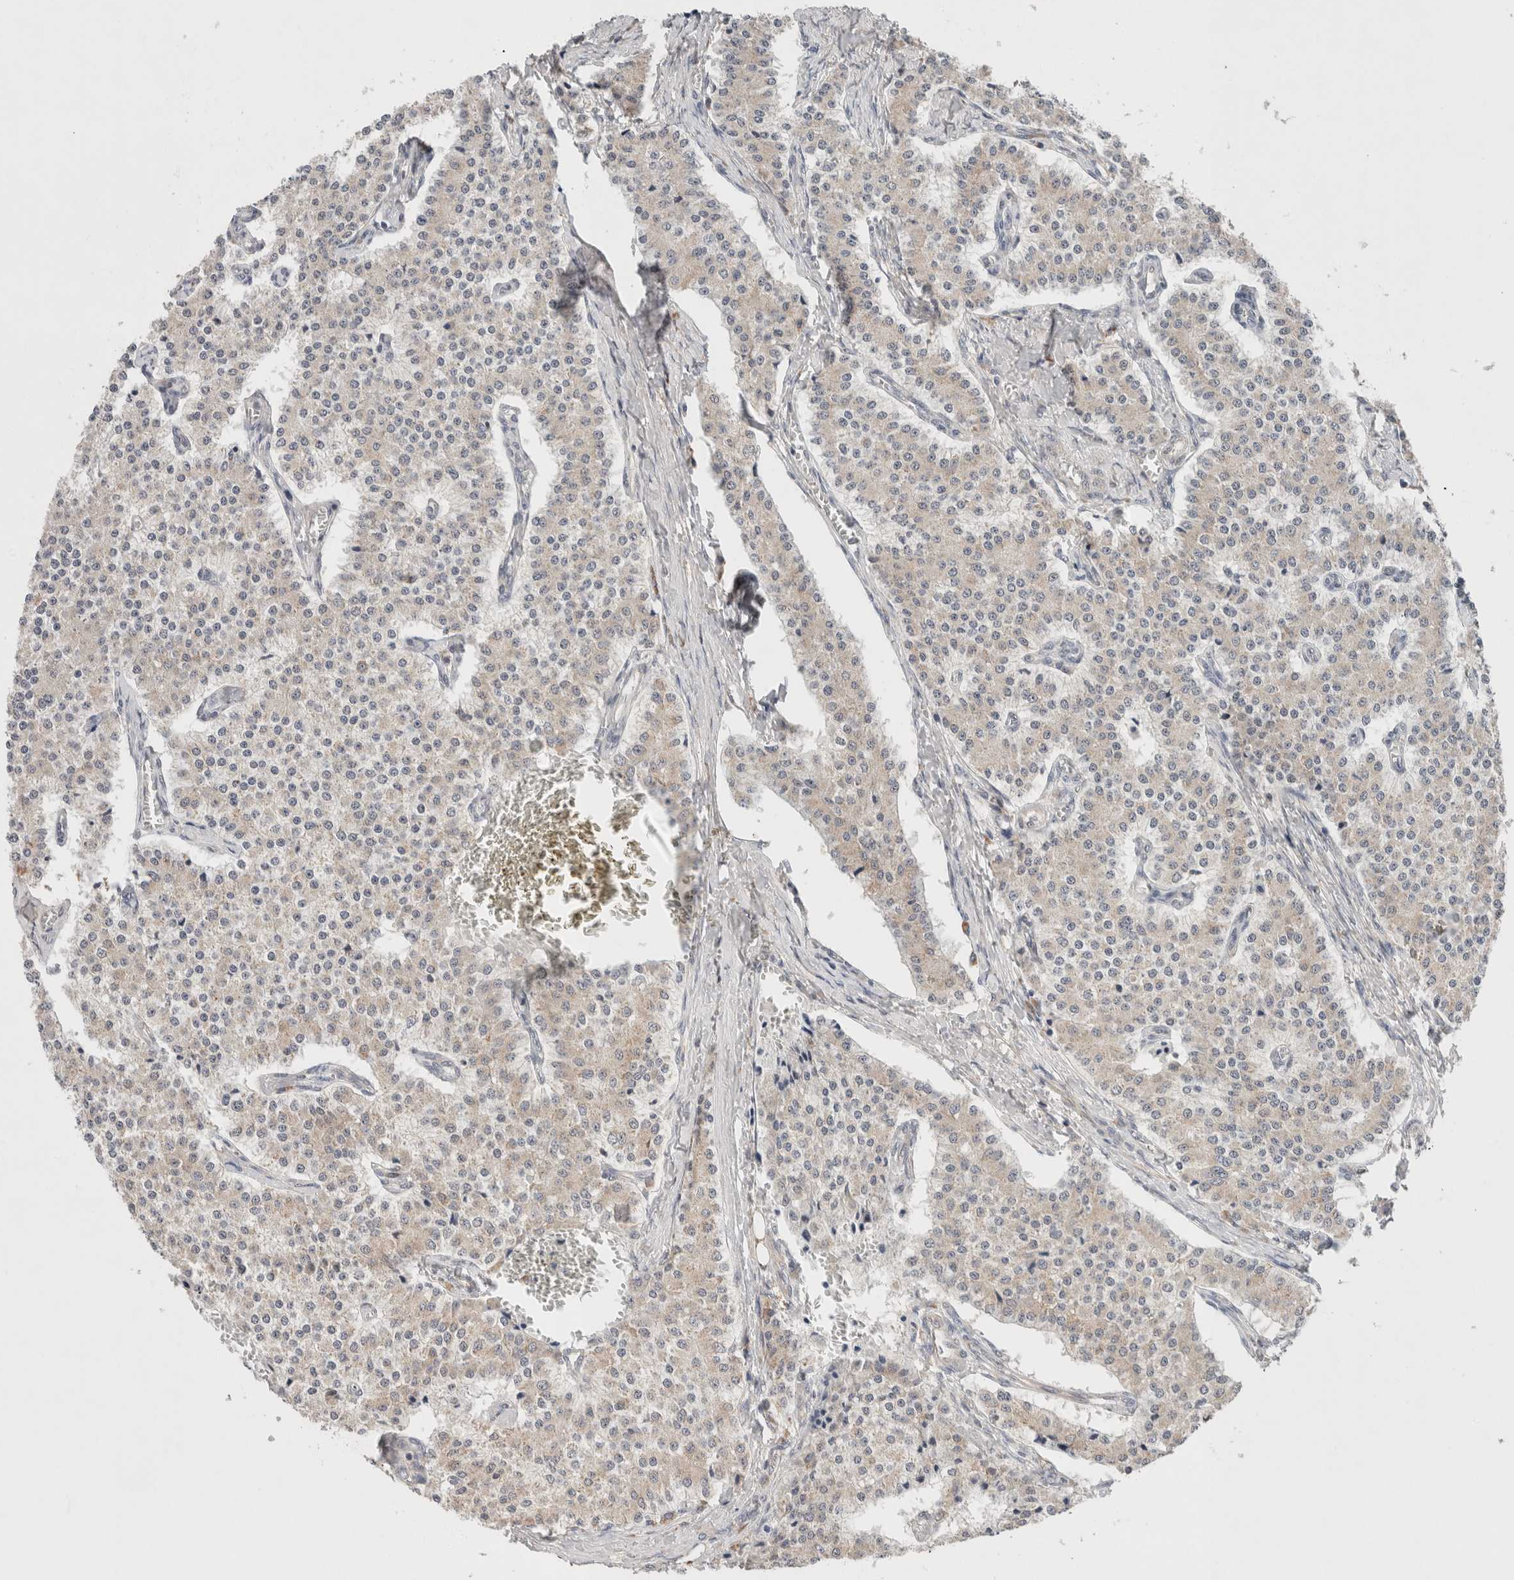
{"staining": {"intensity": "weak", "quantity": "<25%", "location": "cytoplasmic/membranous"}, "tissue": "carcinoid", "cell_type": "Tumor cells", "image_type": "cancer", "snomed": [{"axis": "morphology", "description": "Carcinoid, malignant, NOS"}, {"axis": "topography", "description": "Colon"}], "caption": "A high-resolution histopathology image shows immunohistochemistry staining of carcinoid, which exhibits no significant expression in tumor cells.", "gene": "ERI3", "patient": {"sex": "female", "age": 52}}